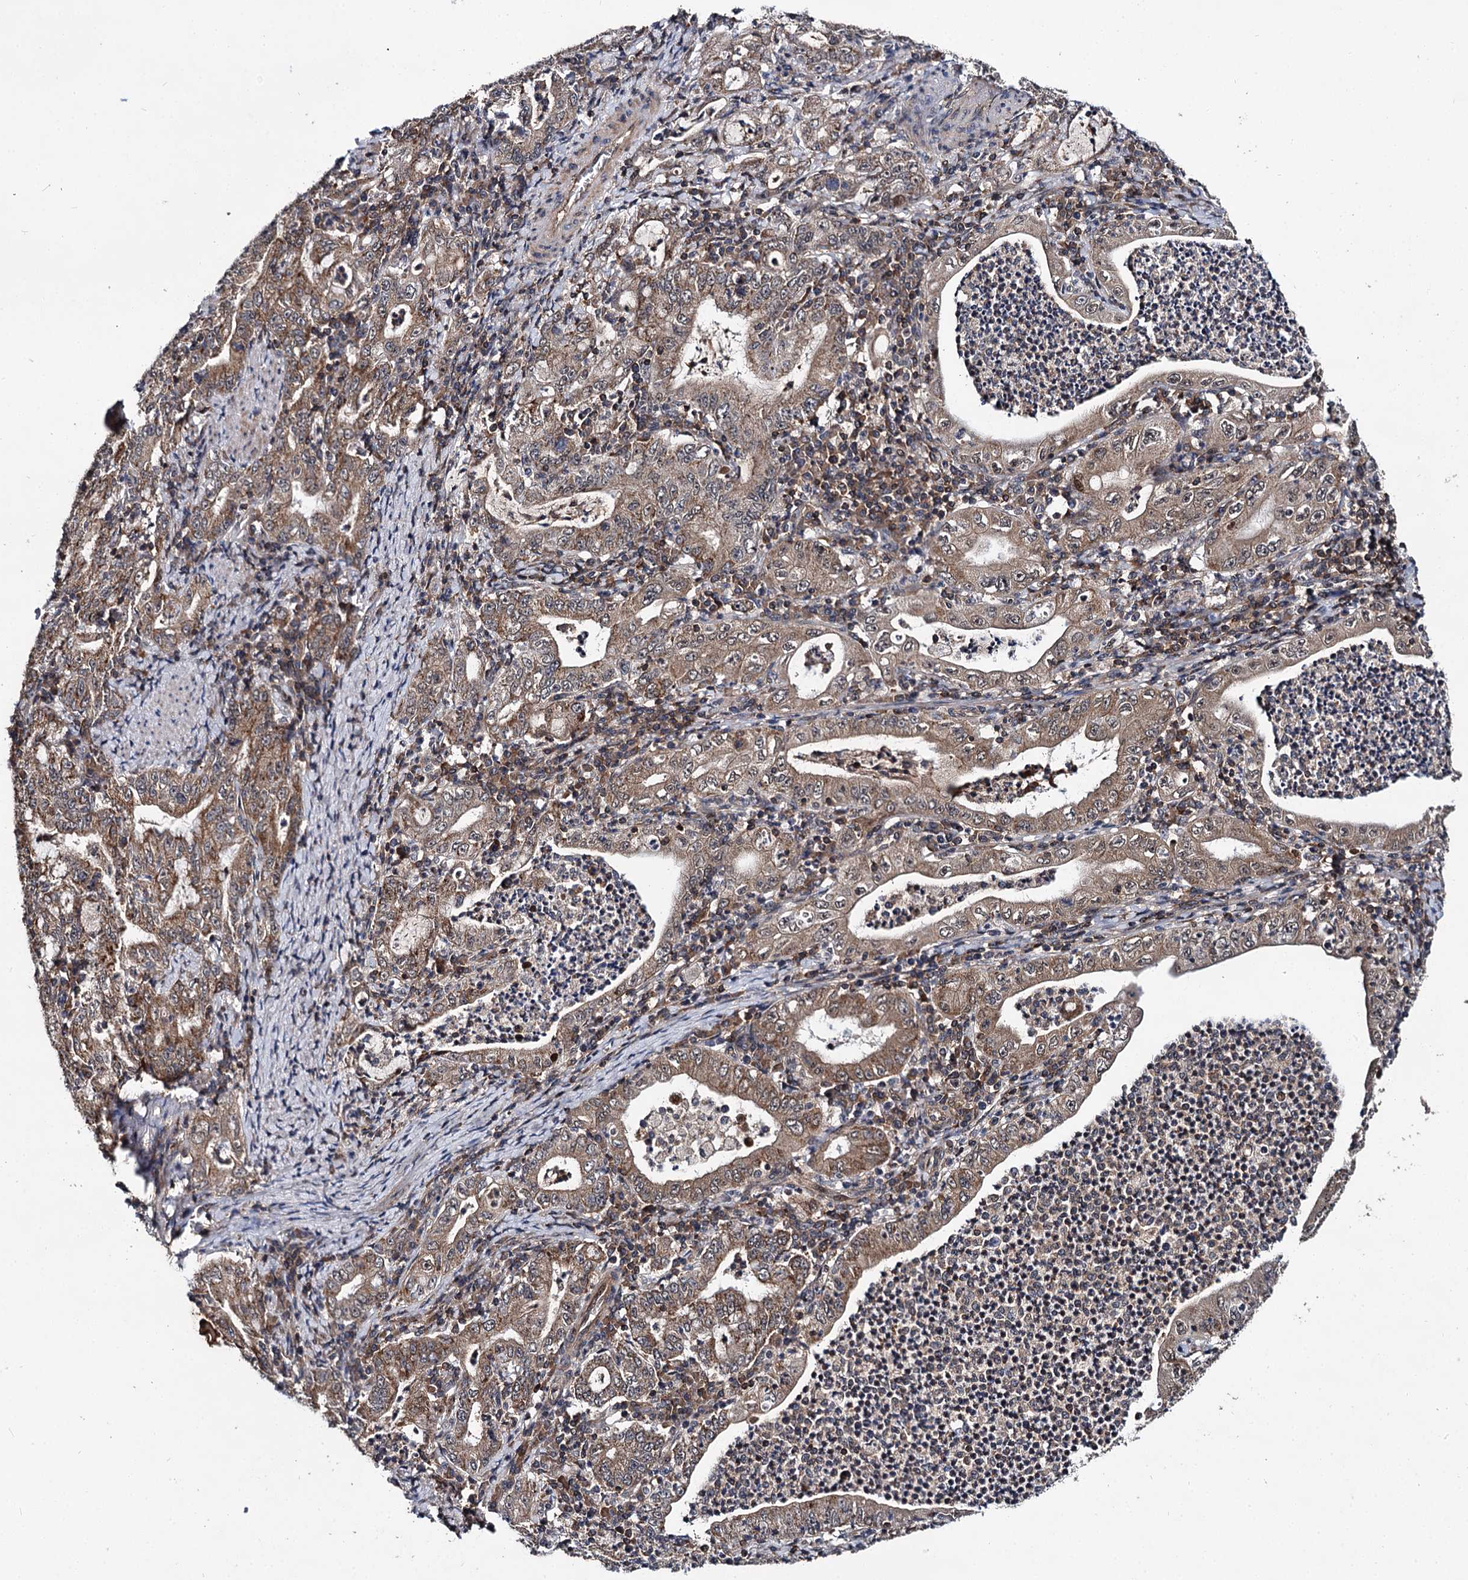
{"staining": {"intensity": "moderate", "quantity": ">75%", "location": "cytoplasmic/membranous"}, "tissue": "stomach cancer", "cell_type": "Tumor cells", "image_type": "cancer", "snomed": [{"axis": "morphology", "description": "Normal tissue, NOS"}, {"axis": "morphology", "description": "Adenocarcinoma, NOS"}, {"axis": "topography", "description": "Esophagus"}, {"axis": "topography", "description": "Stomach, upper"}, {"axis": "topography", "description": "Peripheral nerve tissue"}], "caption": "A high-resolution photomicrograph shows immunohistochemistry (IHC) staining of adenocarcinoma (stomach), which demonstrates moderate cytoplasmic/membranous staining in approximately >75% of tumor cells.", "gene": "ABLIM1", "patient": {"sex": "male", "age": 62}}